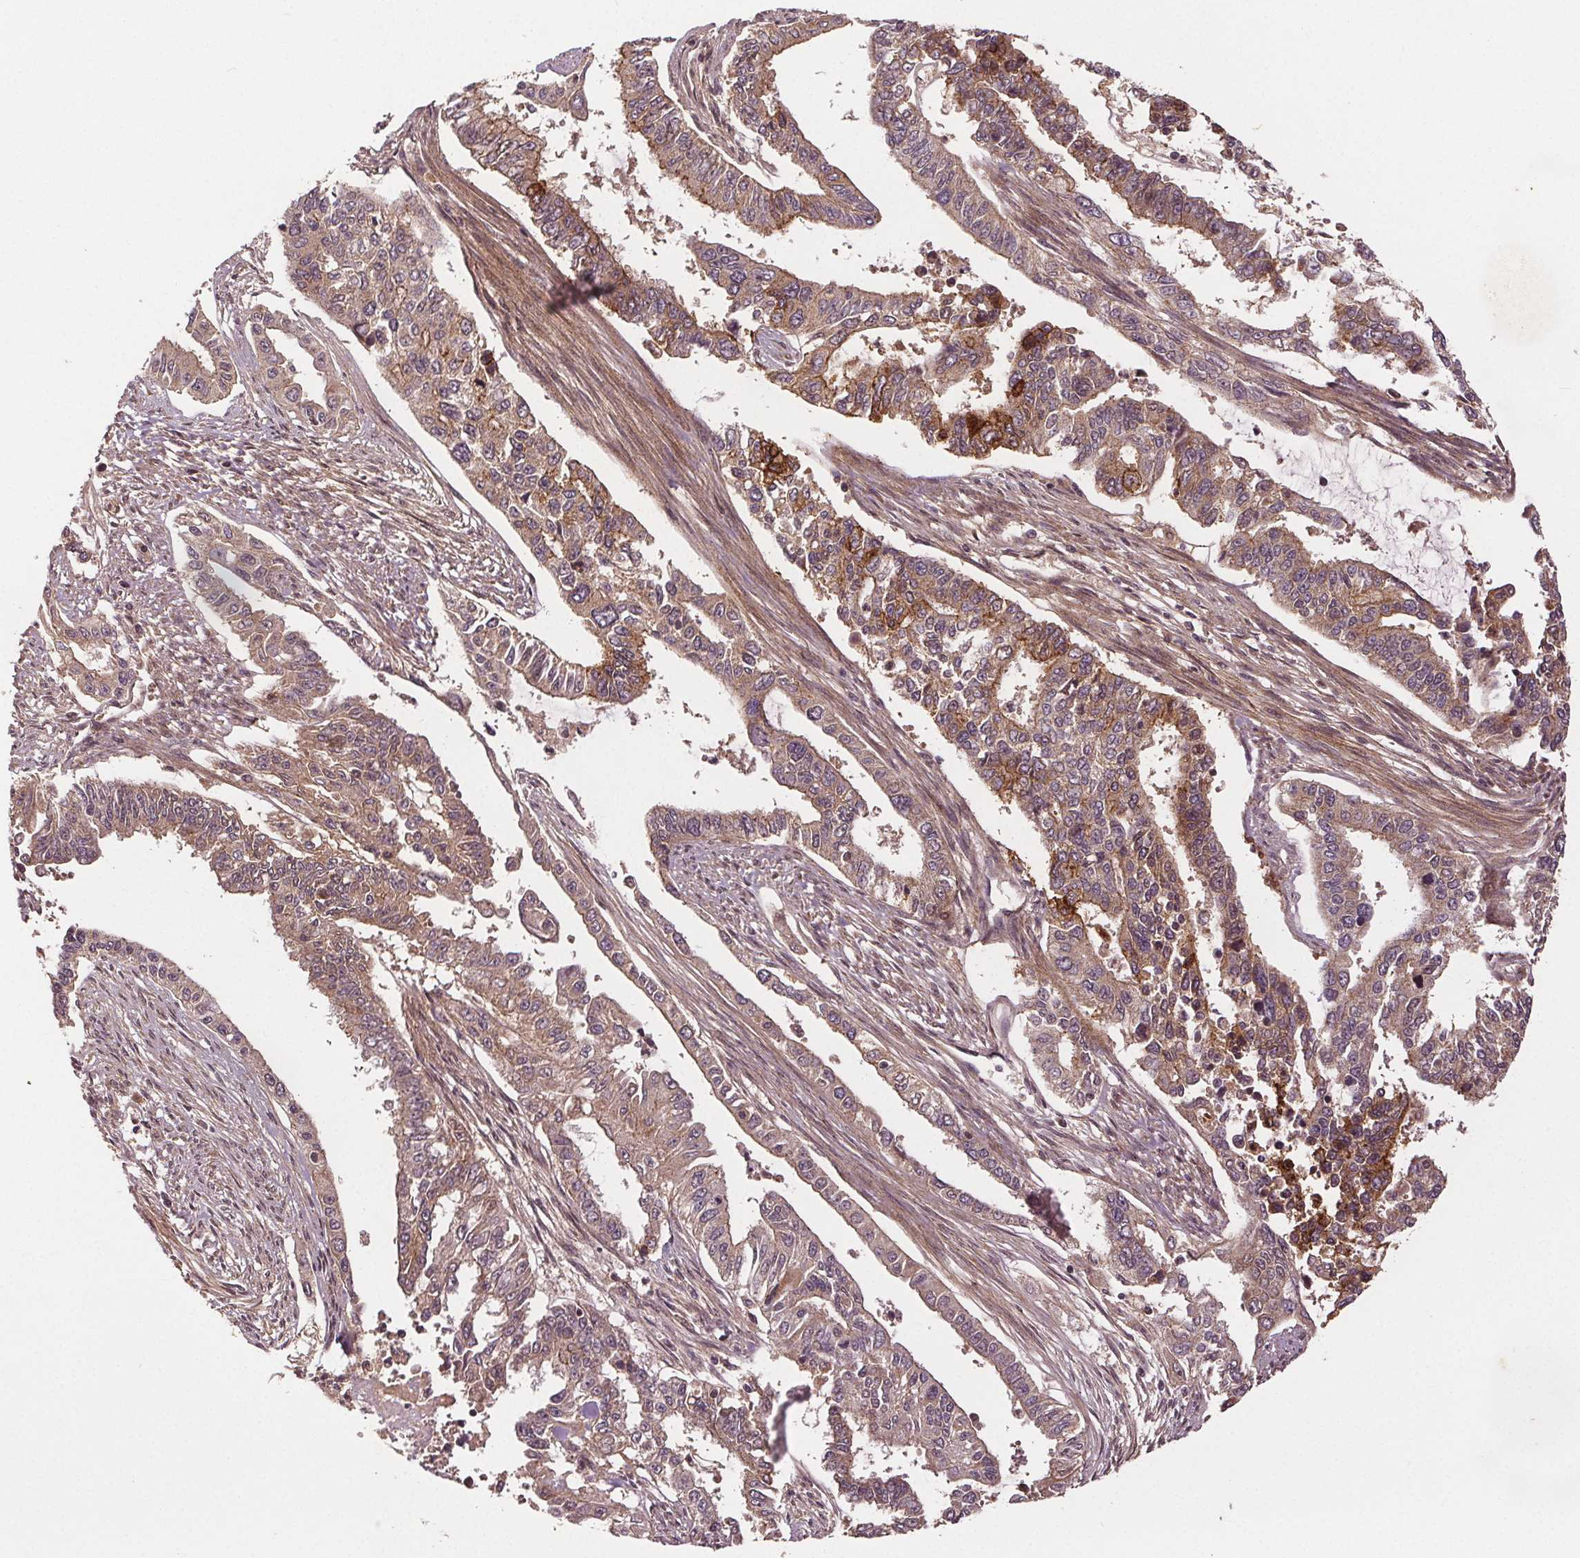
{"staining": {"intensity": "moderate", "quantity": "<25%", "location": "cytoplasmic/membranous"}, "tissue": "endometrial cancer", "cell_type": "Tumor cells", "image_type": "cancer", "snomed": [{"axis": "morphology", "description": "Adenocarcinoma, NOS"}, {"axis": "topography", "description": "Uterus"}], "caption": "High-power microscopy captured an immunohistochemistry (IHC) micrograph of adenocarcinoma (endometrial), revealing moderate cytoplasmic/membranous expression in approximately <25% of tumor cells.", "gene": "EPHB3", "patient": {"sex": "female", "age": 59}}